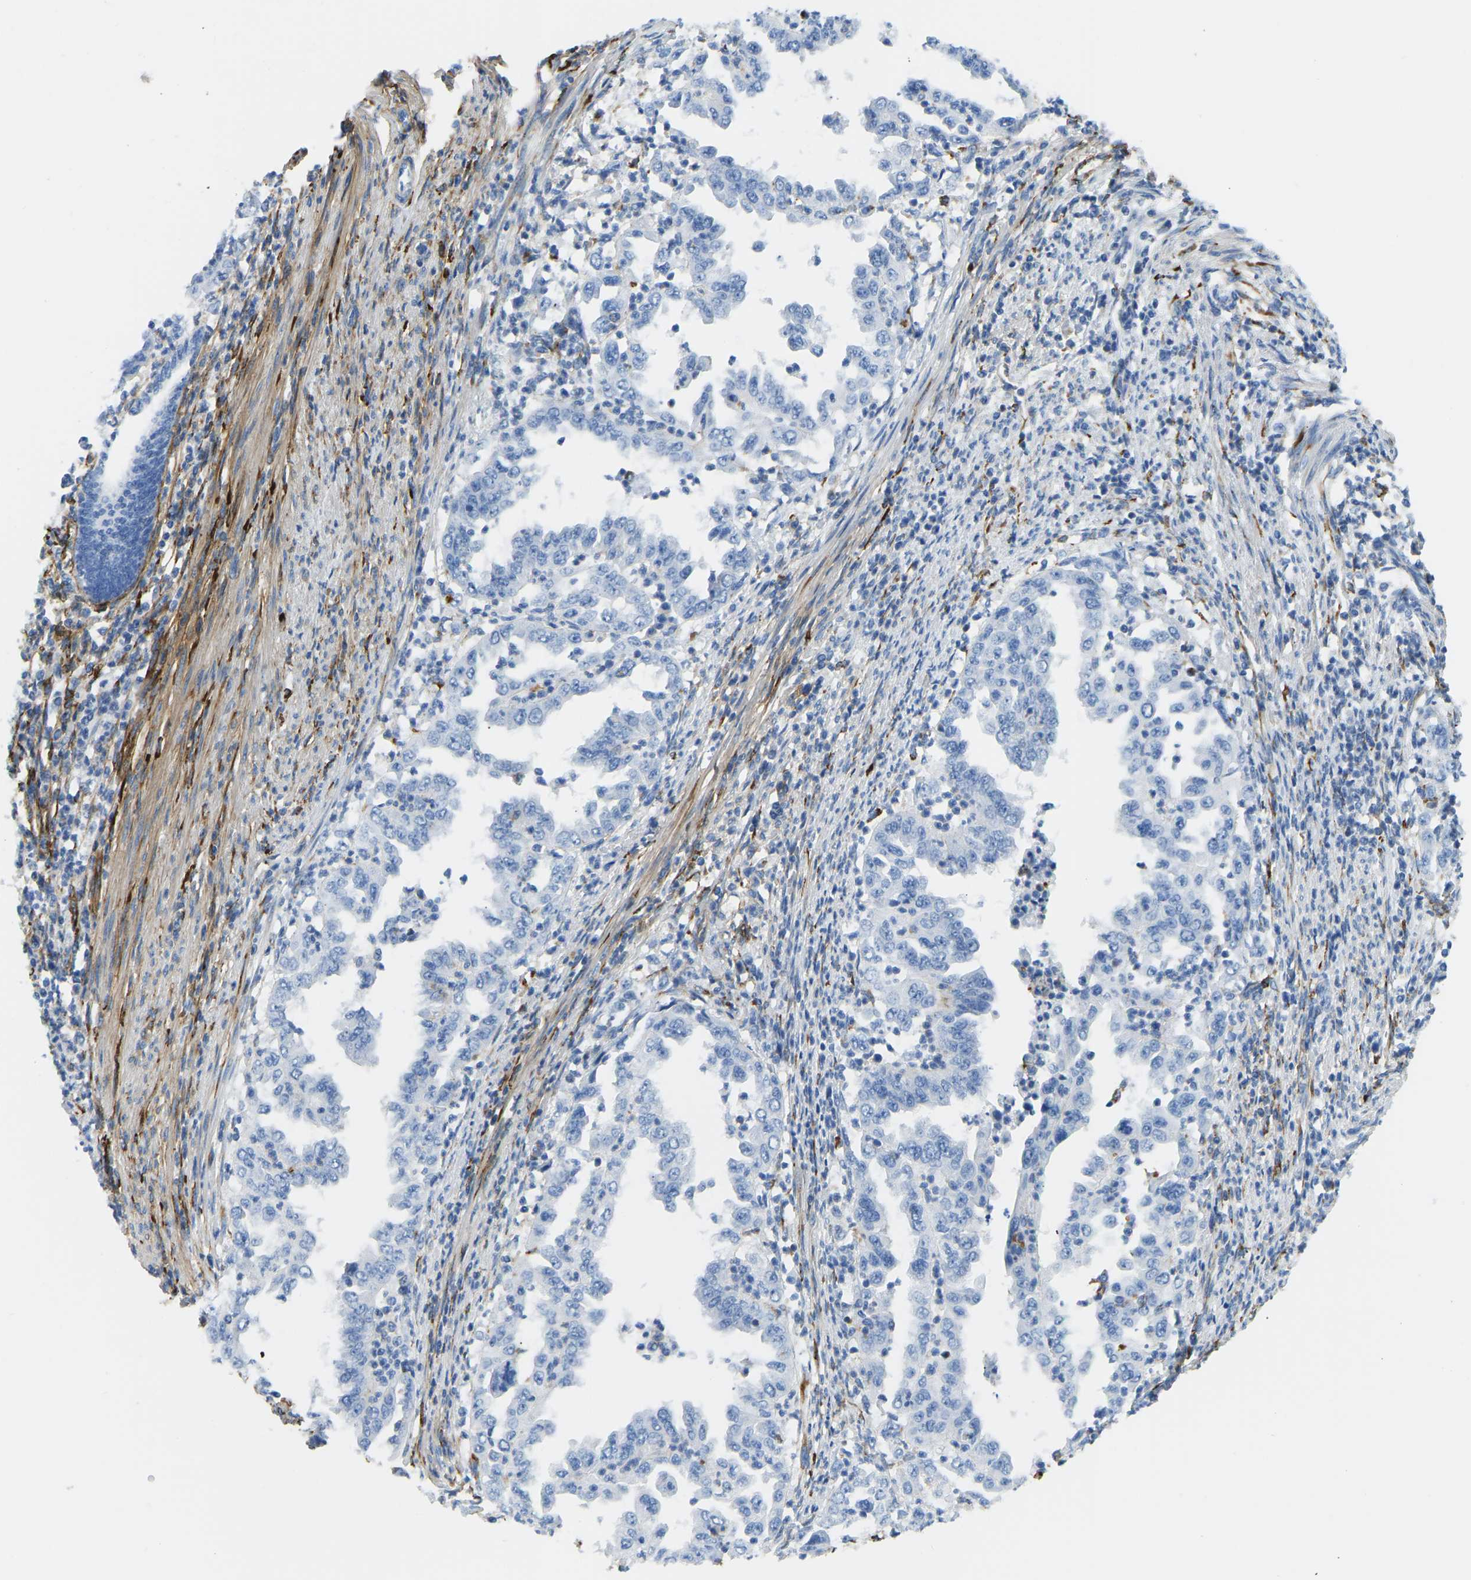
{"staining": {"intensity": "negative", "quantity": "none", "location": "none"}, "tissue": "endometrial cancer", "cell_type": "Tumor cells", "image_type": "cancer", "snomed": [{"axis": "morphology", "description": "Adenocarcinoma, NOS"}, {"axis": "topography", "description": "Endometrium"}], "caption": "The immunohistochemistry (IHC) image has no significant staining in tumor cells of endometrial adenocarcinoma tissue.", "gene": "COL15A1", "patient": {"sex": "female", "age": 85}}